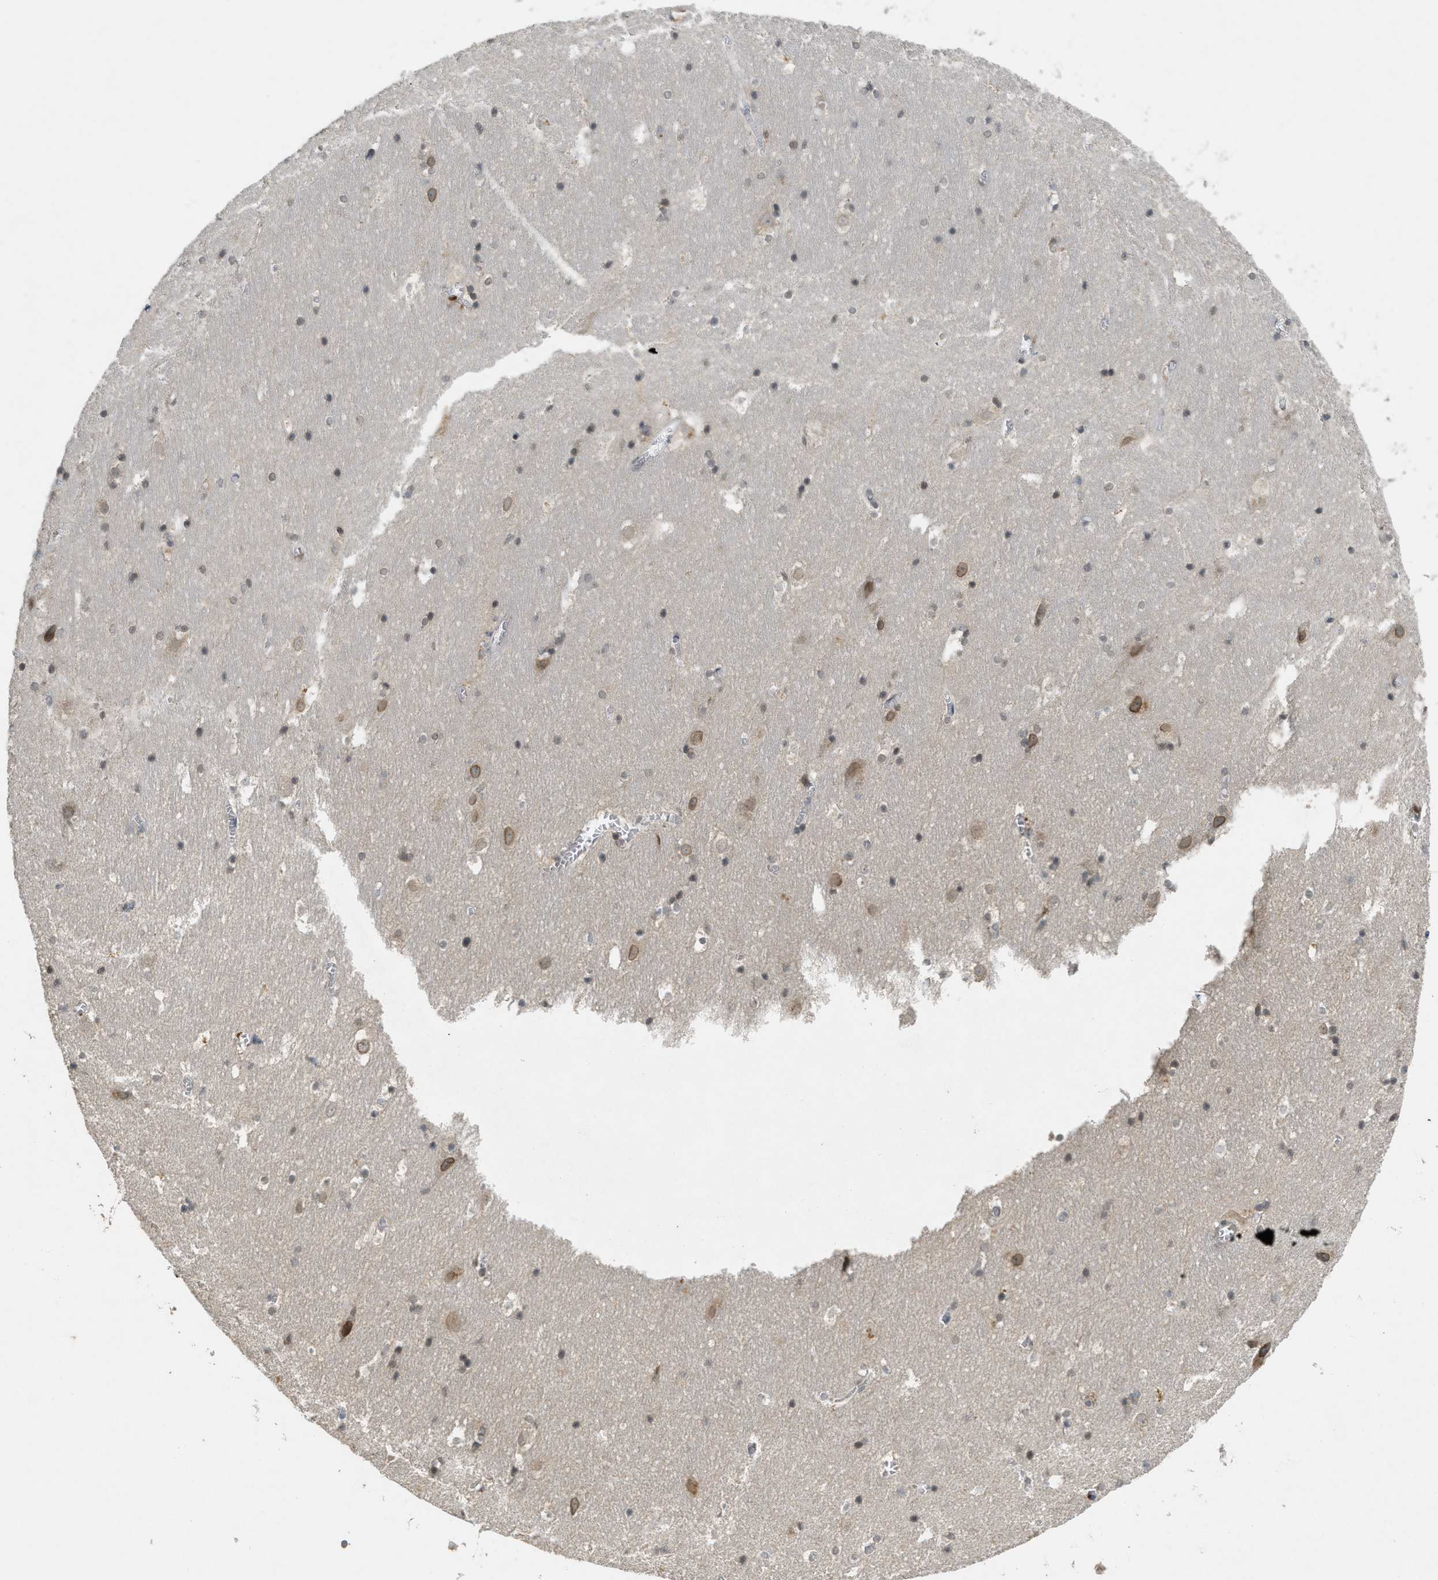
{"staining": {"intensity": "moderate", "quantity": "25%-75%", "location": "nuclear"}, "tissue": "hippocampus", "cell_type": "Glial cells", "image_type": "normal", "snomed": [{"axis": "morphology", "description": "Normal tissue, NOS"}, {"axis": "topography", "description": "Hippocampus"}], "caption": "Hippocampus stained for a protein displays moderate nuclear positivity in glial cells. (DAB (3,3'-diaminobenzidine) = brown stain, brightfield microscopy at high magnification).", "gene": "ABHD6", "patient": {"sex": "male", "age": 45}}